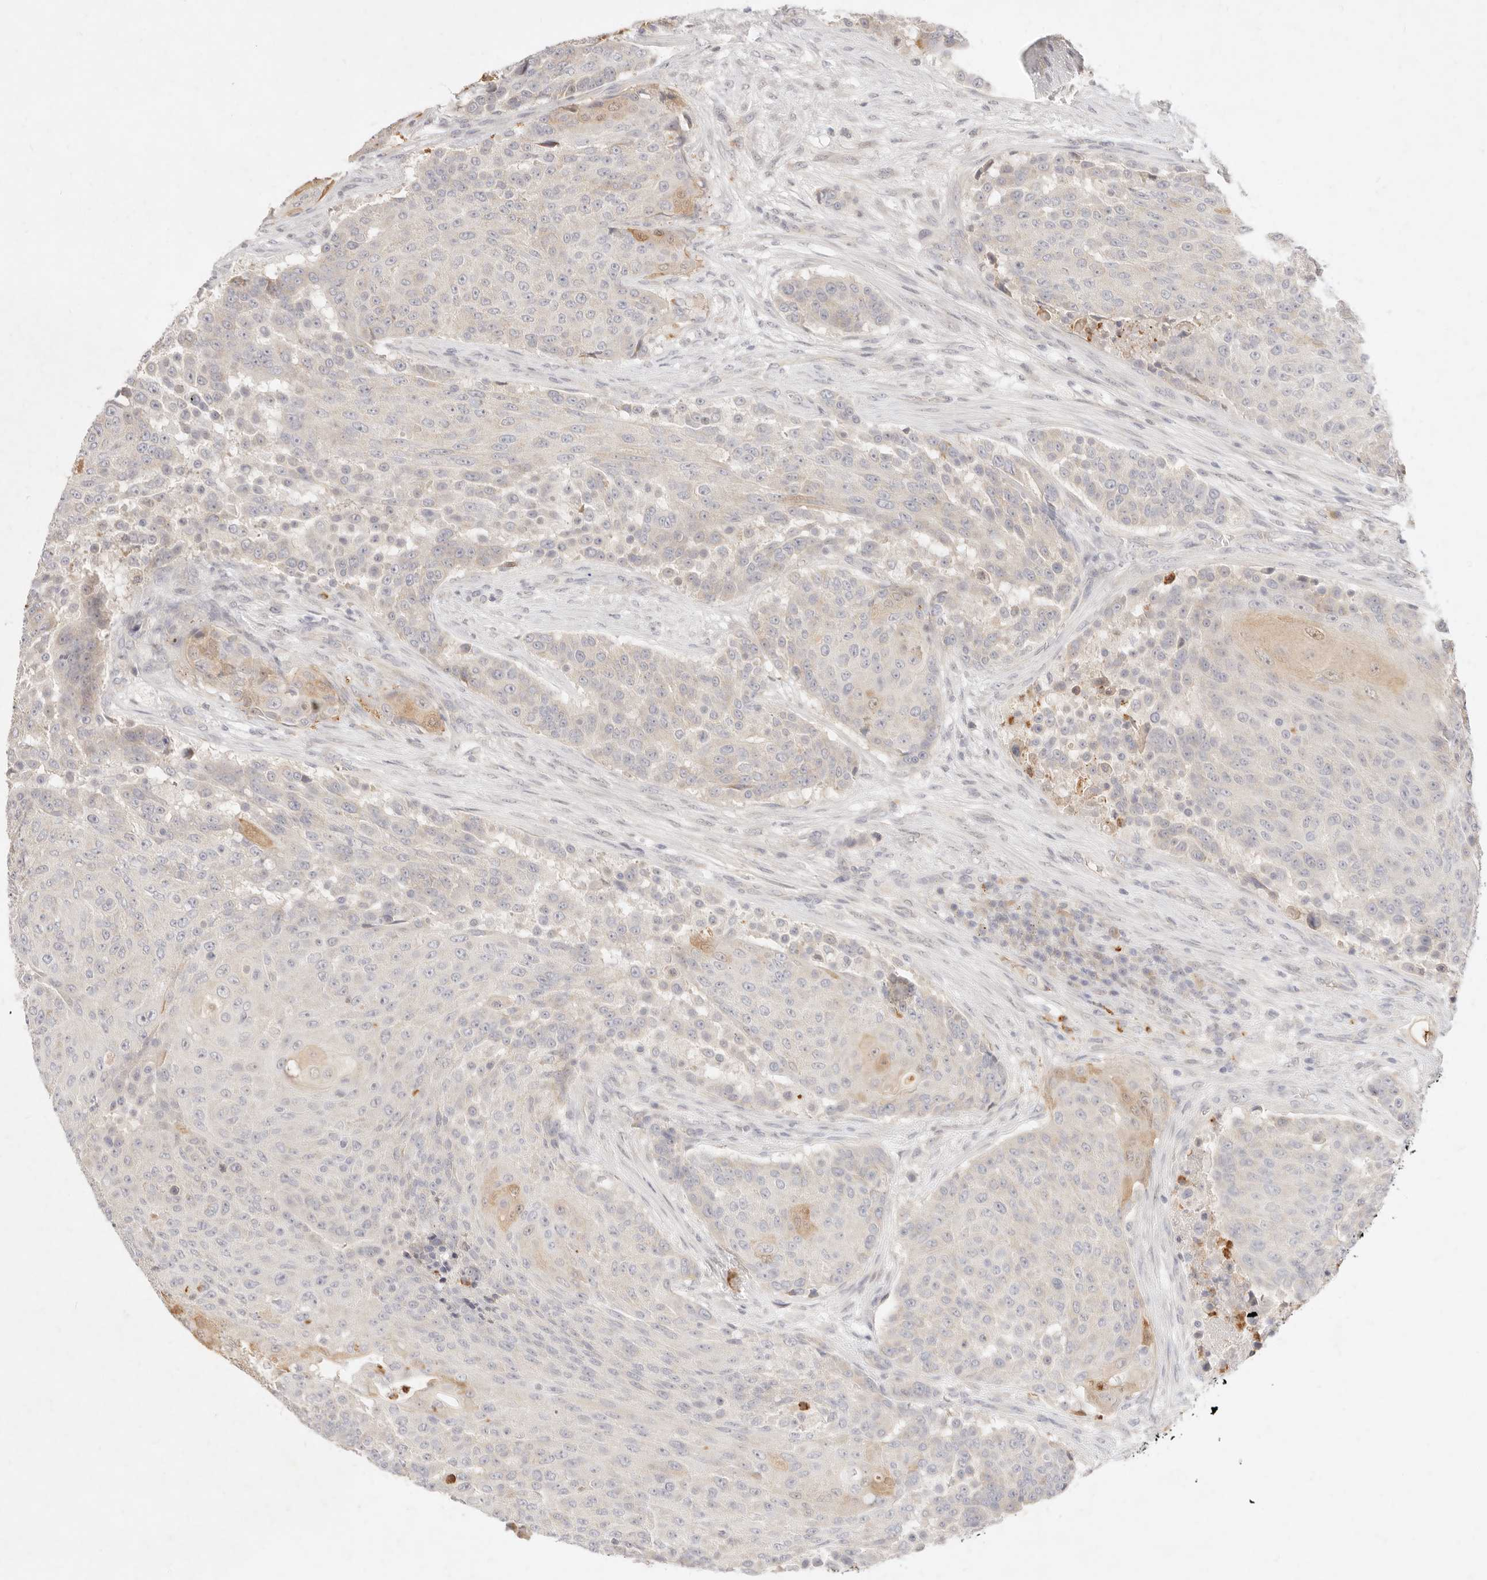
{"staining": {"intensity": "moderate", "quantity": "<25%", "location": "cytoplasmic/membranous,nuclear"}, "tissue": "urothelial cancer", "cell_type": "Tumor cells", "image_type": "cancer", "snomed": [{"axis": "morphology", "description": "Urothelial carcinoma, High grade"}, {"axis": "topography", "description": "Urinary bladder"}], "caption": "DAB immunohistochemical staining of high-grade urothelial carcinoma reveals moderate cytoplasmic/membranous and nuclear protein positivity in about <25% of tumor cells. (DAB (3,3'-diaminobenzidine) IHC, brown staining for protein, blue staining for nuclei).", "gene": "ASCL3", "patient": {"sex": "female", "age": 63}}